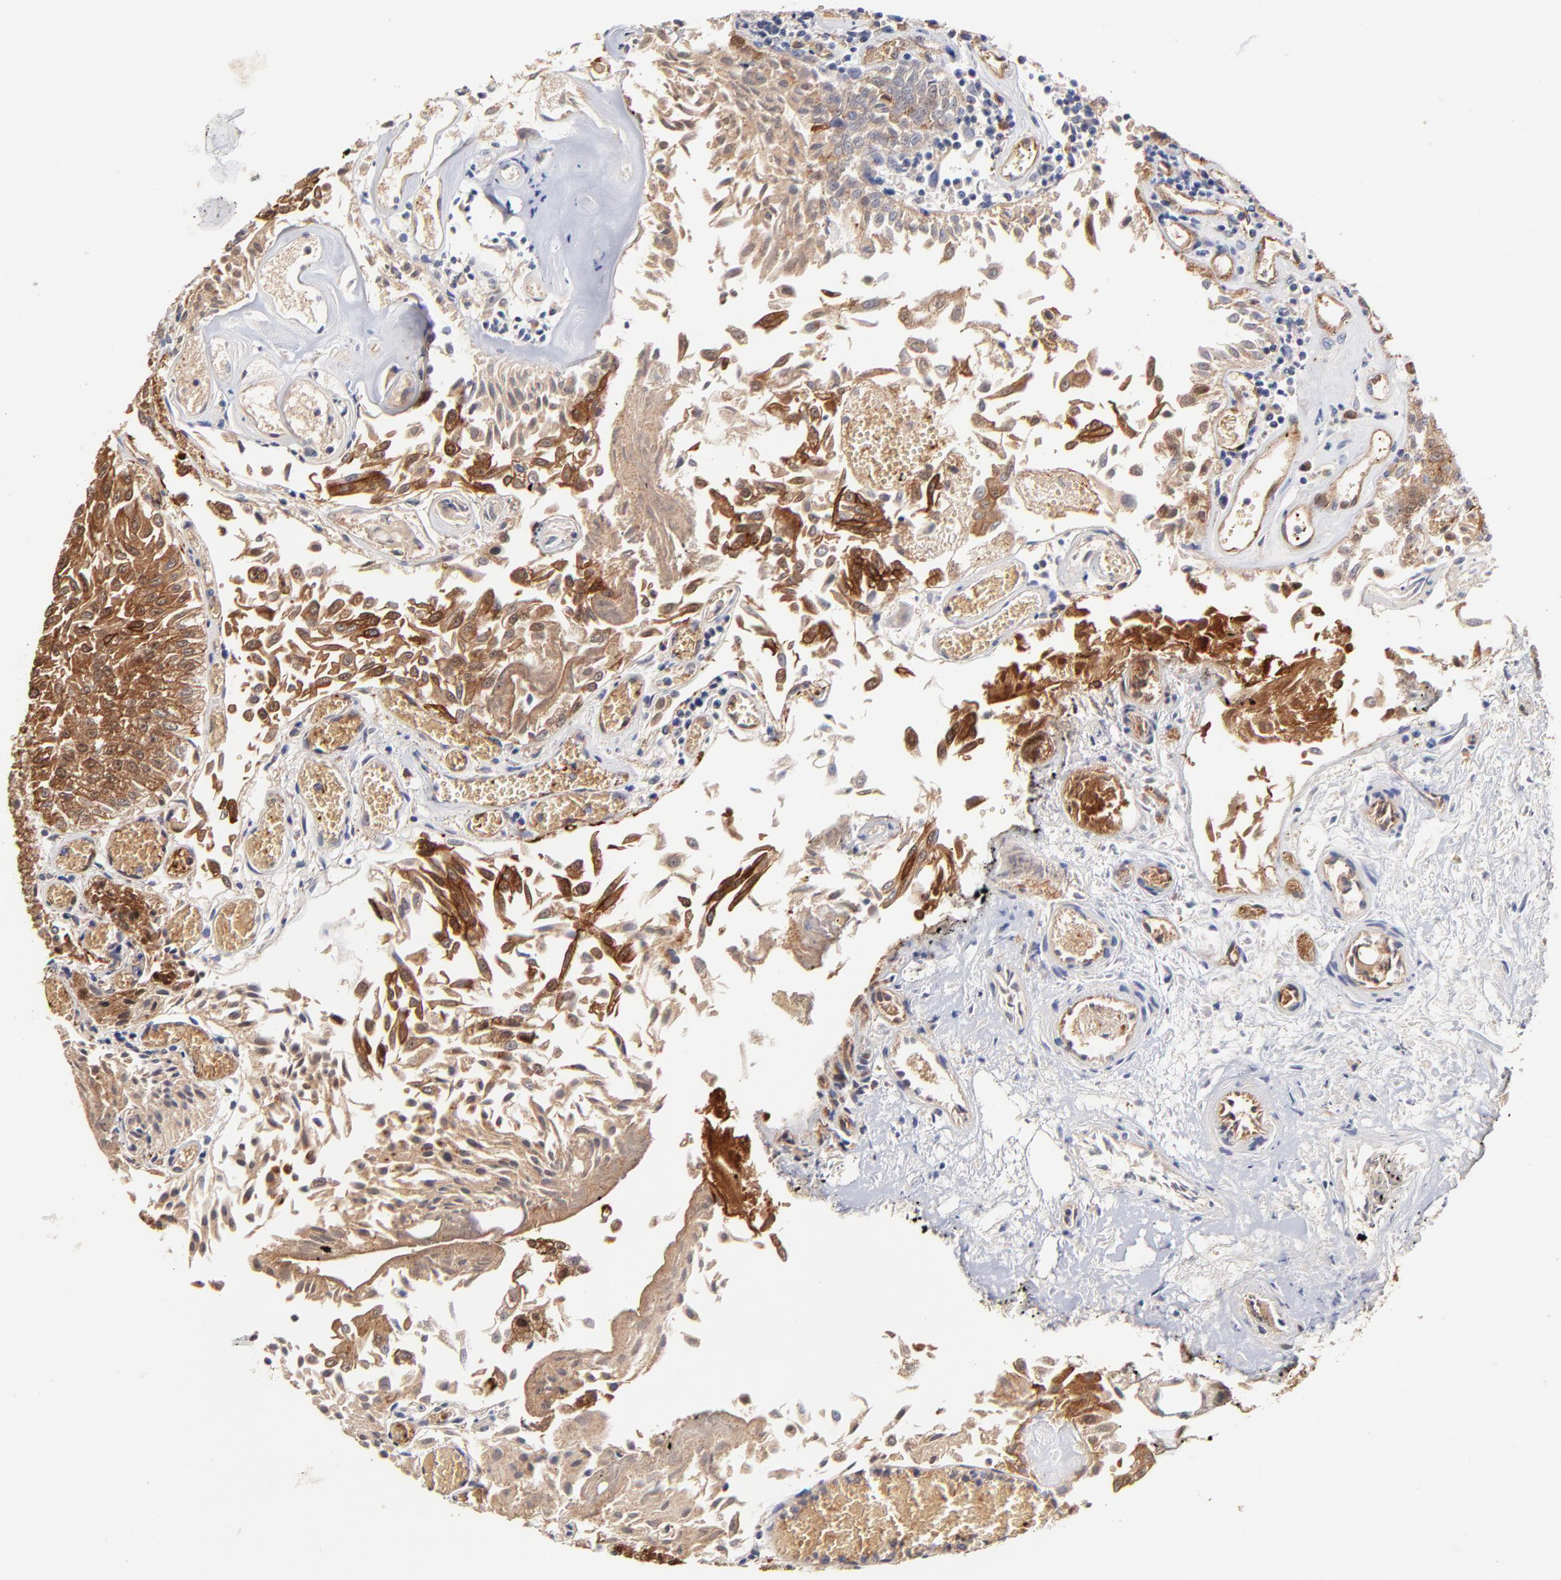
{"staining": {"intensity": "moderate", "quantity": ">75%", "location": "cytoplasmic/membranous"}, "tissue": "urothelial cancer", "cell_type": "Tumor cells", "image_type": "cancer", "snomed": [{"axis": "morphology", "description": "Urothelial carcinoma, Low grade"}, {"axis": "topography", "description": "Urinary bladder"}], "caption": "Urothelial cancer stained with IHC displays moderate cytoplasmic/membranous expression in approximately >75% of tumor cells.", "gene": "CD2AP", "patient": {"sex": "male", "age": 86}}